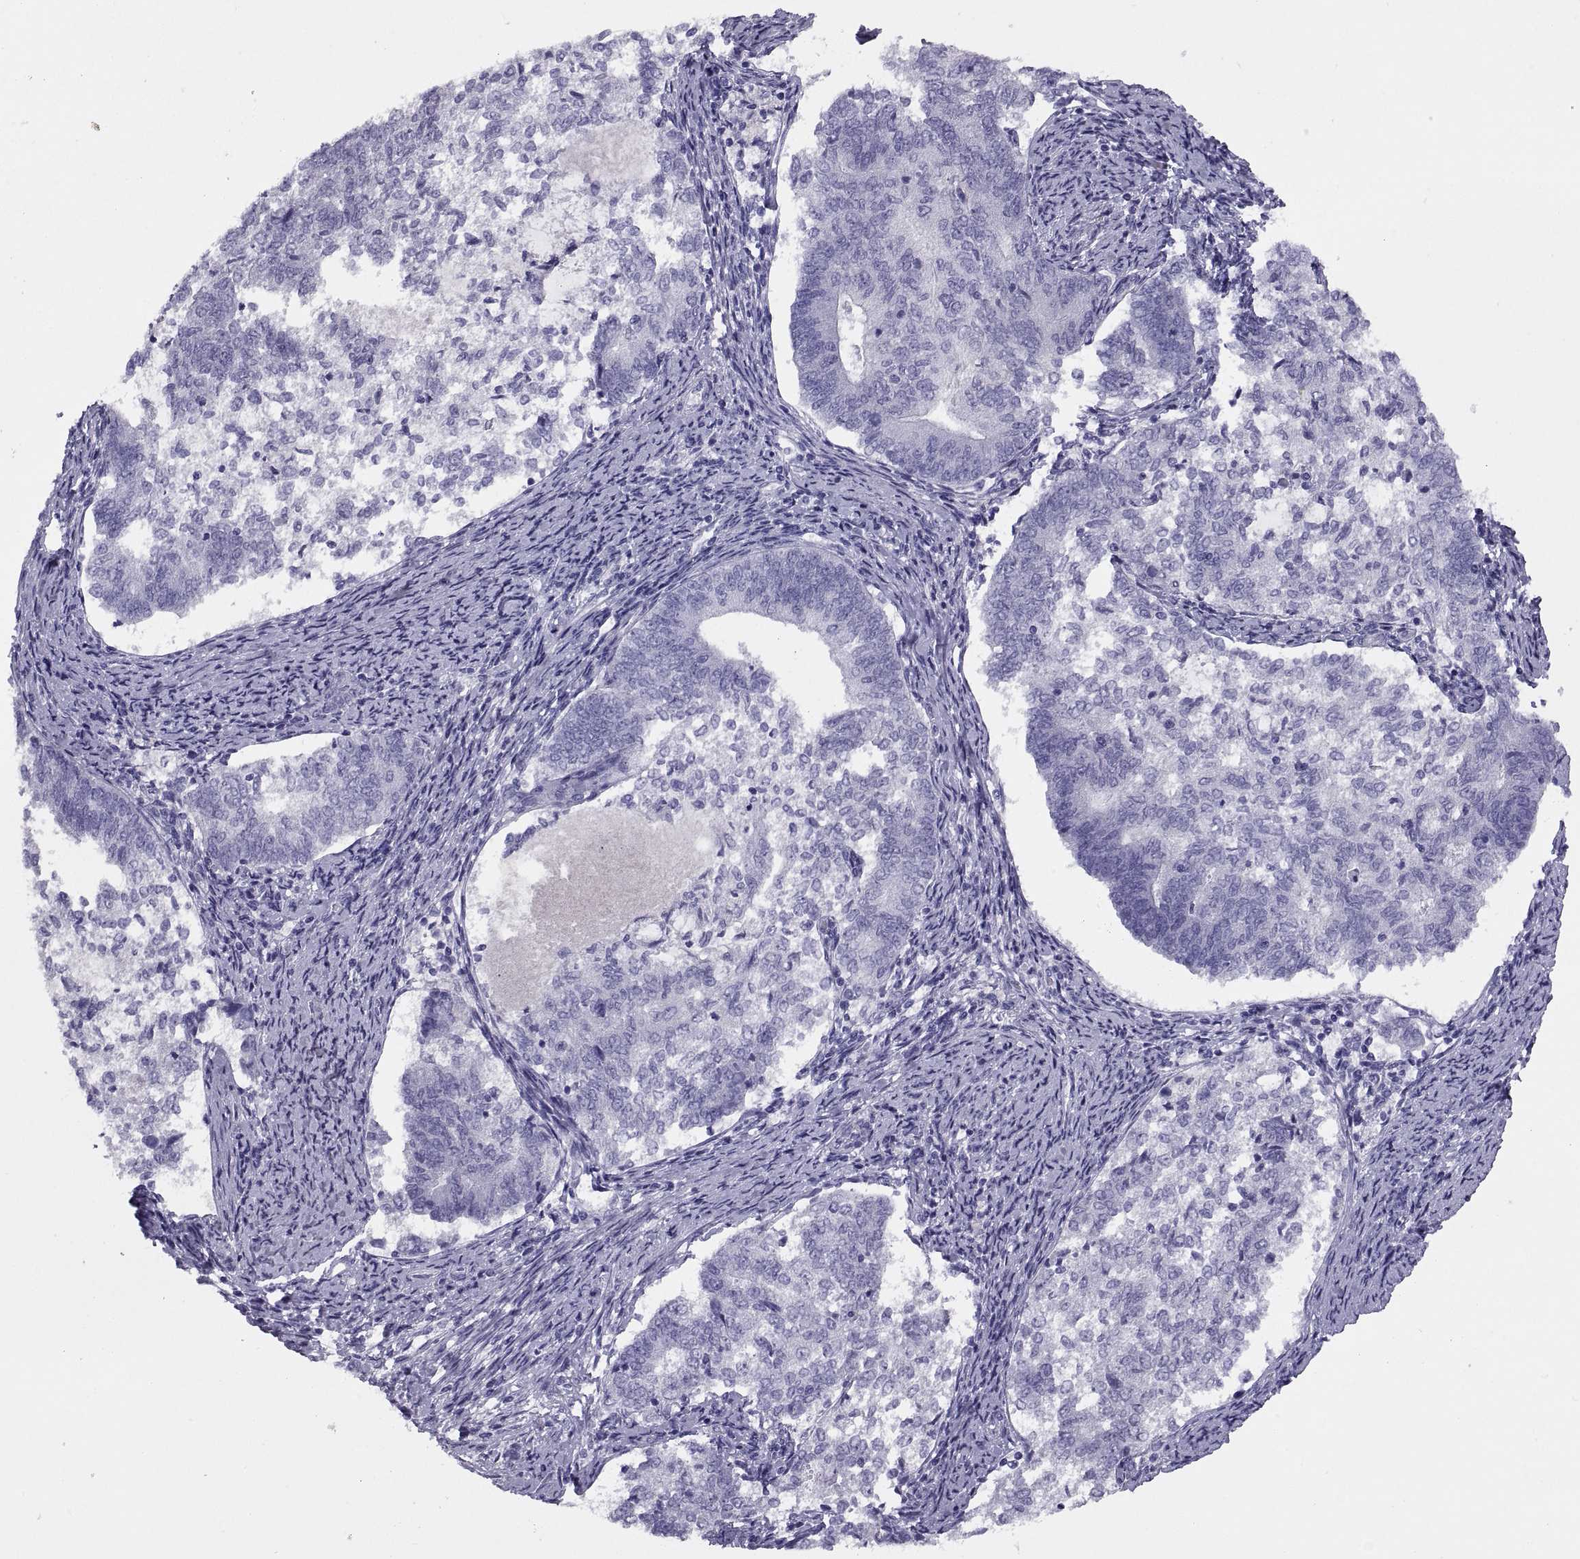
{"staining": {"intensity": "negative", "quantity": "none", "location": "none"}, "tissue": "endometrial cancer", "cell_type": "Tumor cells", "image_type": "cancer", "snomed": [{"axis": "morphology", "description": "Adenocarcinoma, NOS"}, {"axis": "topography", "description": "Endometrium"}], "caption": "This is an immunohistochemistry photomicrograph of human endometrial cancer (adenocarcinoma). There is no staining in tumor cells.", "gene": "RGS20", "patient": {"sex": "female", "age": 65}}